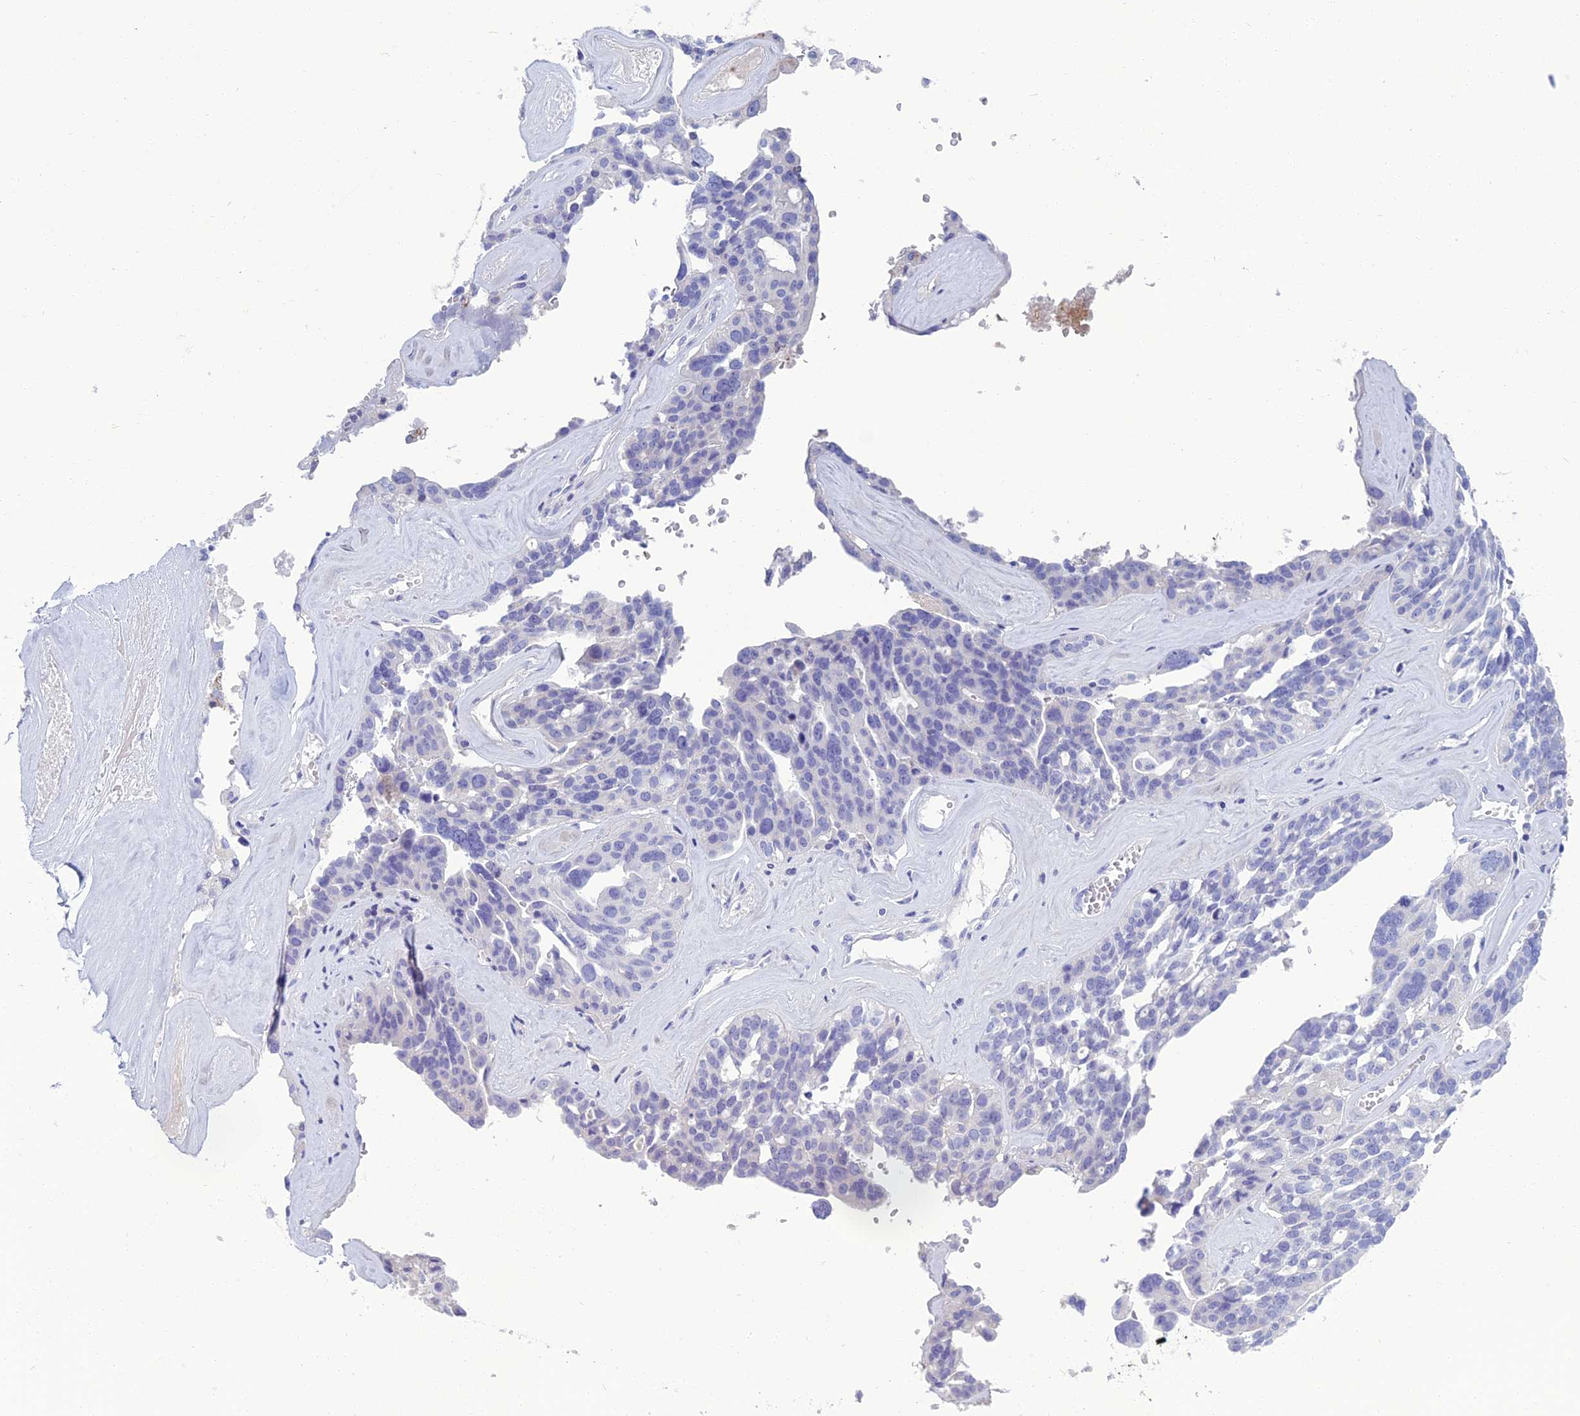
{"staining": {"intensity": "negative", "quantity": "none", "location": "none"}, "tissue": "ovarian cancer", "cell_type": "Tumor cells", "image_type": "cancer", "snomed": [{"axis": "morphology", "description": "Cystadenocarcinoma, serous, NOS"}, {"axis": "topography", "description": "Ovary"}], "caption": "Tumor cells show no significant protein positivity in ovarian cancer (serous cystadenocarcinoma). Nuclei are stained in blue.", "gene": "SPTLC3", "patient": {"sex": "female", "age": 59}}